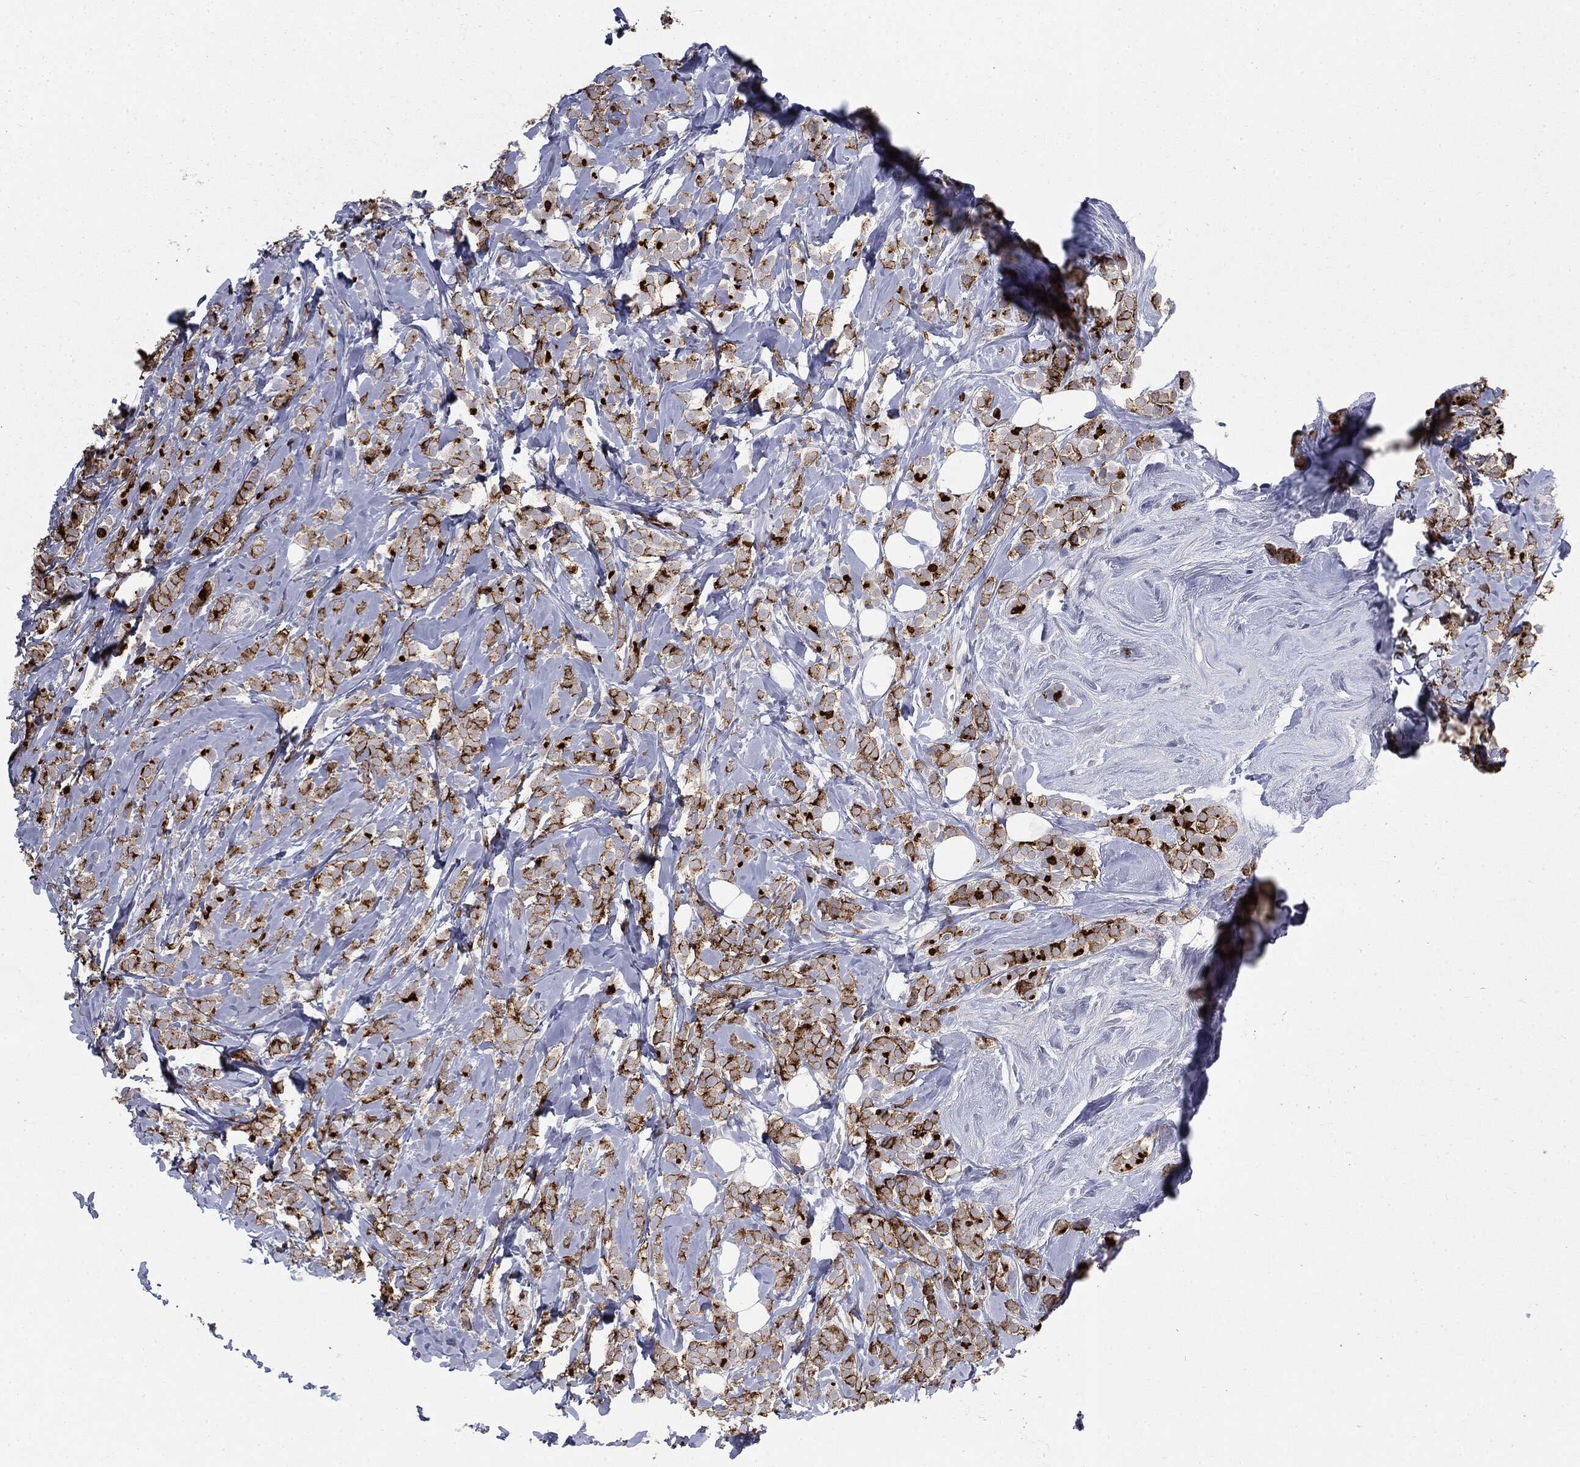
{"staining": {"intensity": "strong", "quantity": ">75%", "location": "cytoplasmic/membranous"}, "tissue": "breast cancer", "cell_type": "Tumor cells", "image_type": "cancer", "snomed": [{"axis": "morphology", "description": "Lobular carcinoma"}, {"axis": "topography", "description": "Breast"}], "caption": "Tumor cells exhibit high levels of strong cytoplasmic/membranous positivity in about >75% of cells in lobular carcinoma (breast). (brown staining indicates protein expression, while blue staining denotes nuclei).", "gene": "MUC1", "patient": {"sex": "female", "age": 49}}